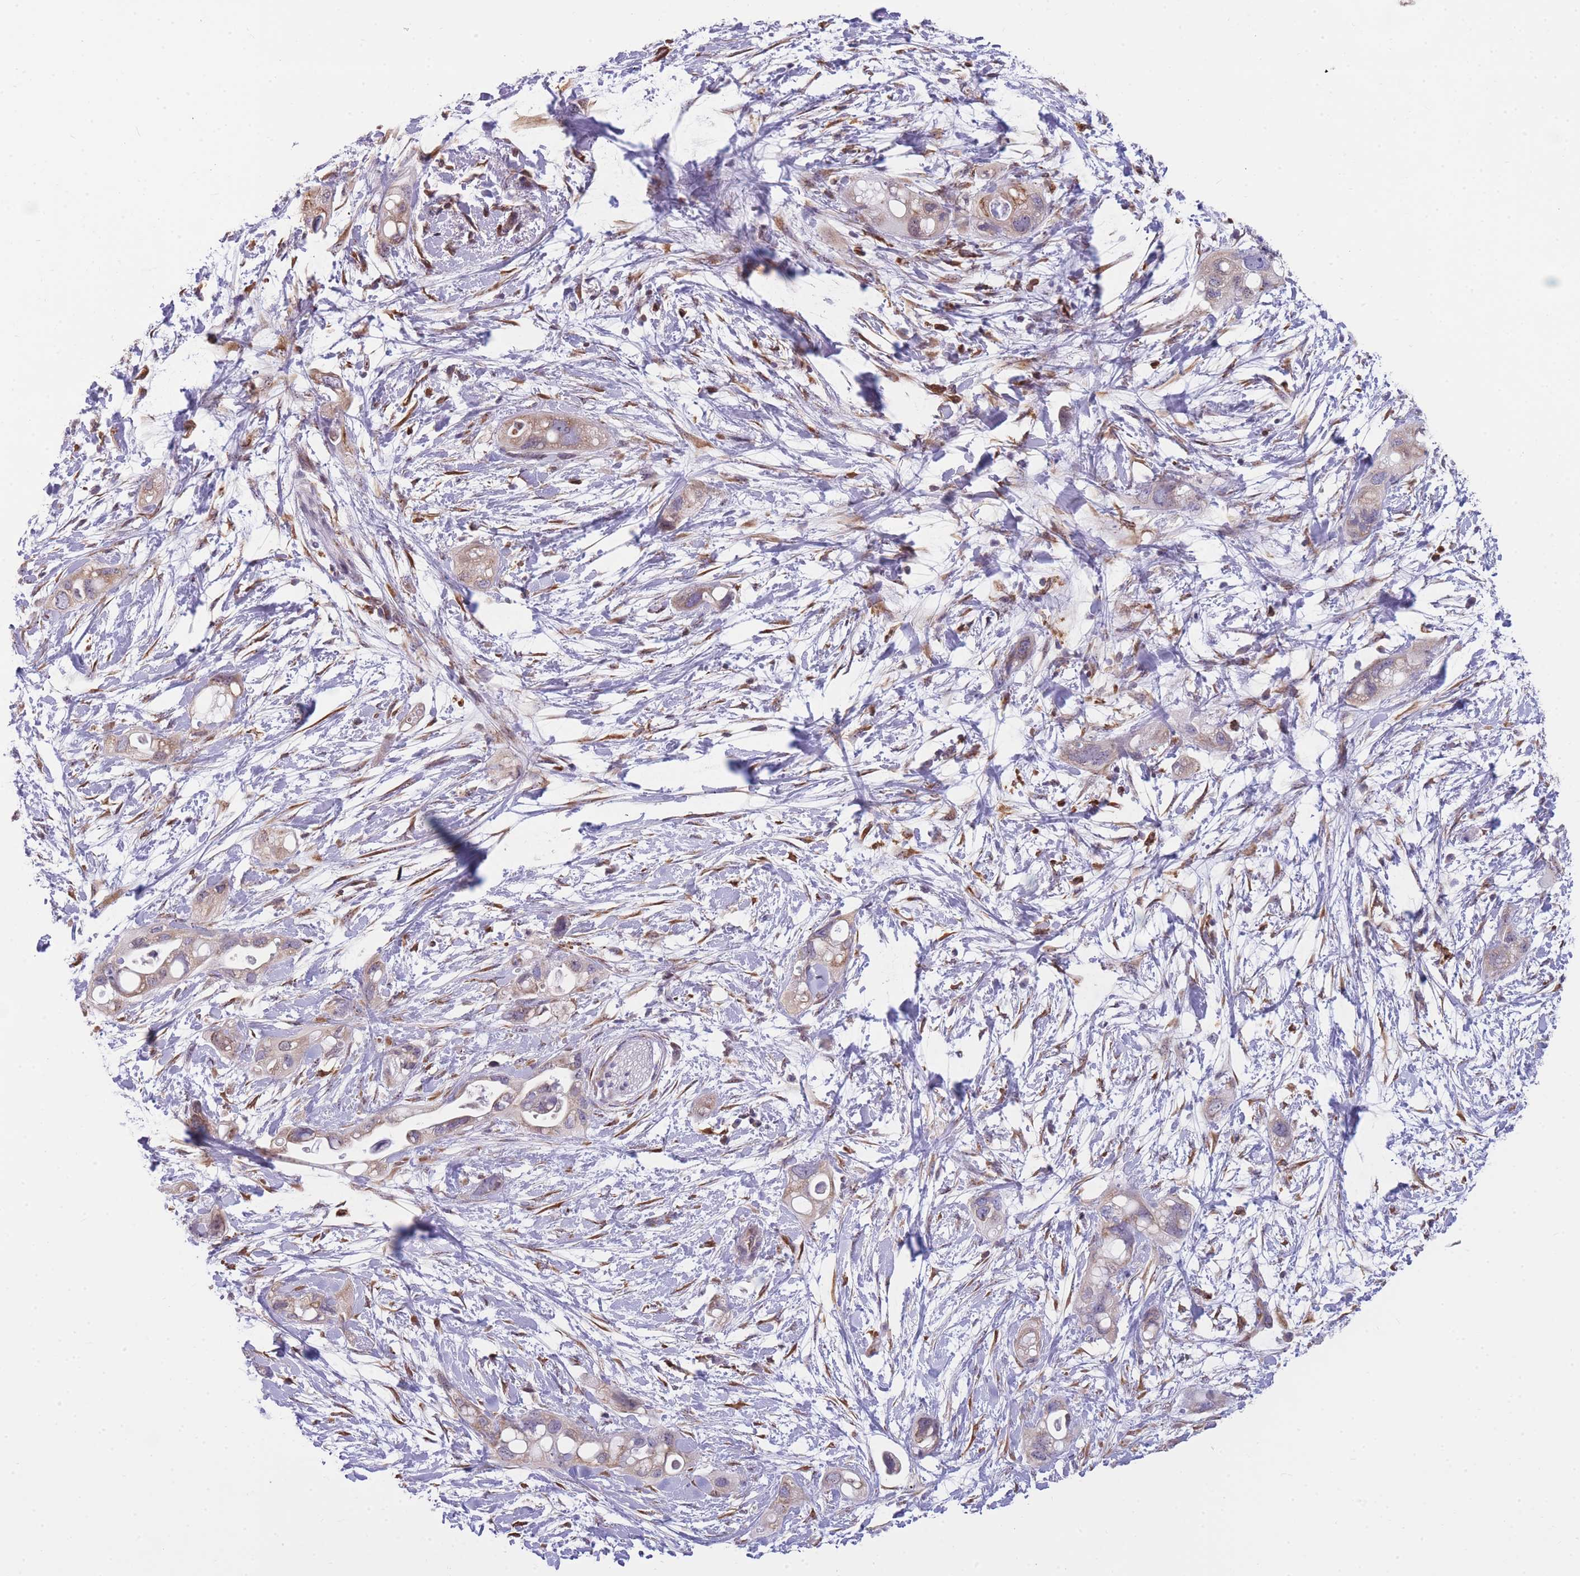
{"staining": {"intensity": "weak", "quantity": "25%-75%", "location": "cytoplasmic/membranous"}, "tissue": "pancreatic cancer", "cell_type": "Tumor cells", "image_type": "cancer", "snomed": [{"axis": "morphology", "description": "Adenocarcinoma, NOS"}, {"axis": "topography", "description": "Pancreas"}], "caption": "A histopathology image of adenocarcinoma (pancreatic) stained for a protein reveals weak cytoplasmic/membranous brown staining in tumor cells.", "gene": "ZNF662", "patient": {"sex": "female", "age": 72}}